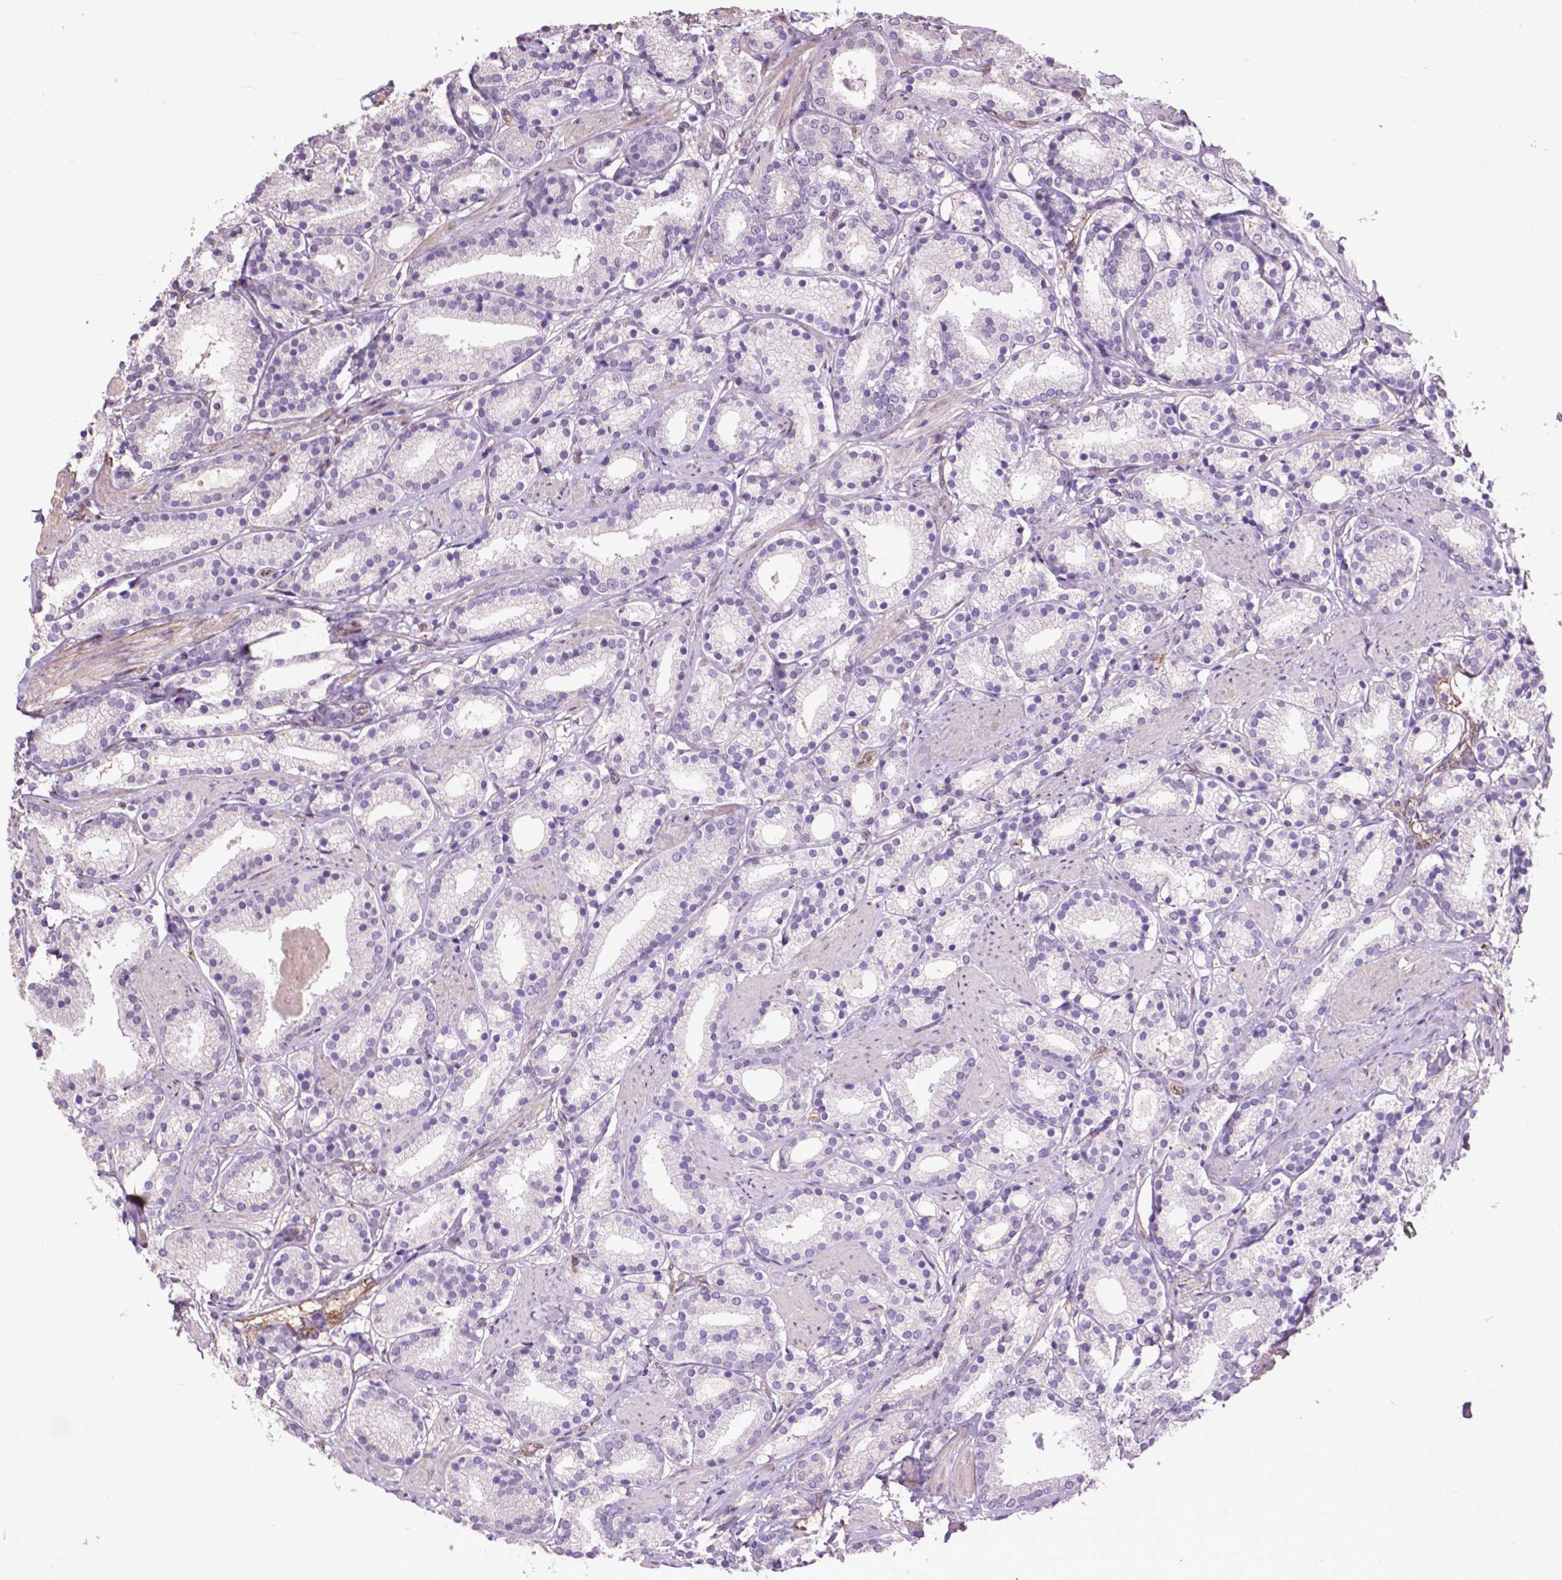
{"staining": {"intensity": "negative", "quantity": "none", "location": "none"}, "tissue": "prostate cancer", "cell_type": "Tumor cells", "image_type": "cancer", "snomed": [{"axis": "morphology", "description": "Adenocarcinoma, High grade"}, {"axis": "topography", "description": "Prostate"}], "caption": "The image reveals no significant staining in tumor cells of prostate adenocarcinoma (high-grade).", "gene": "PDLIM1", "patient": {"sex": "male", "age": 63}}